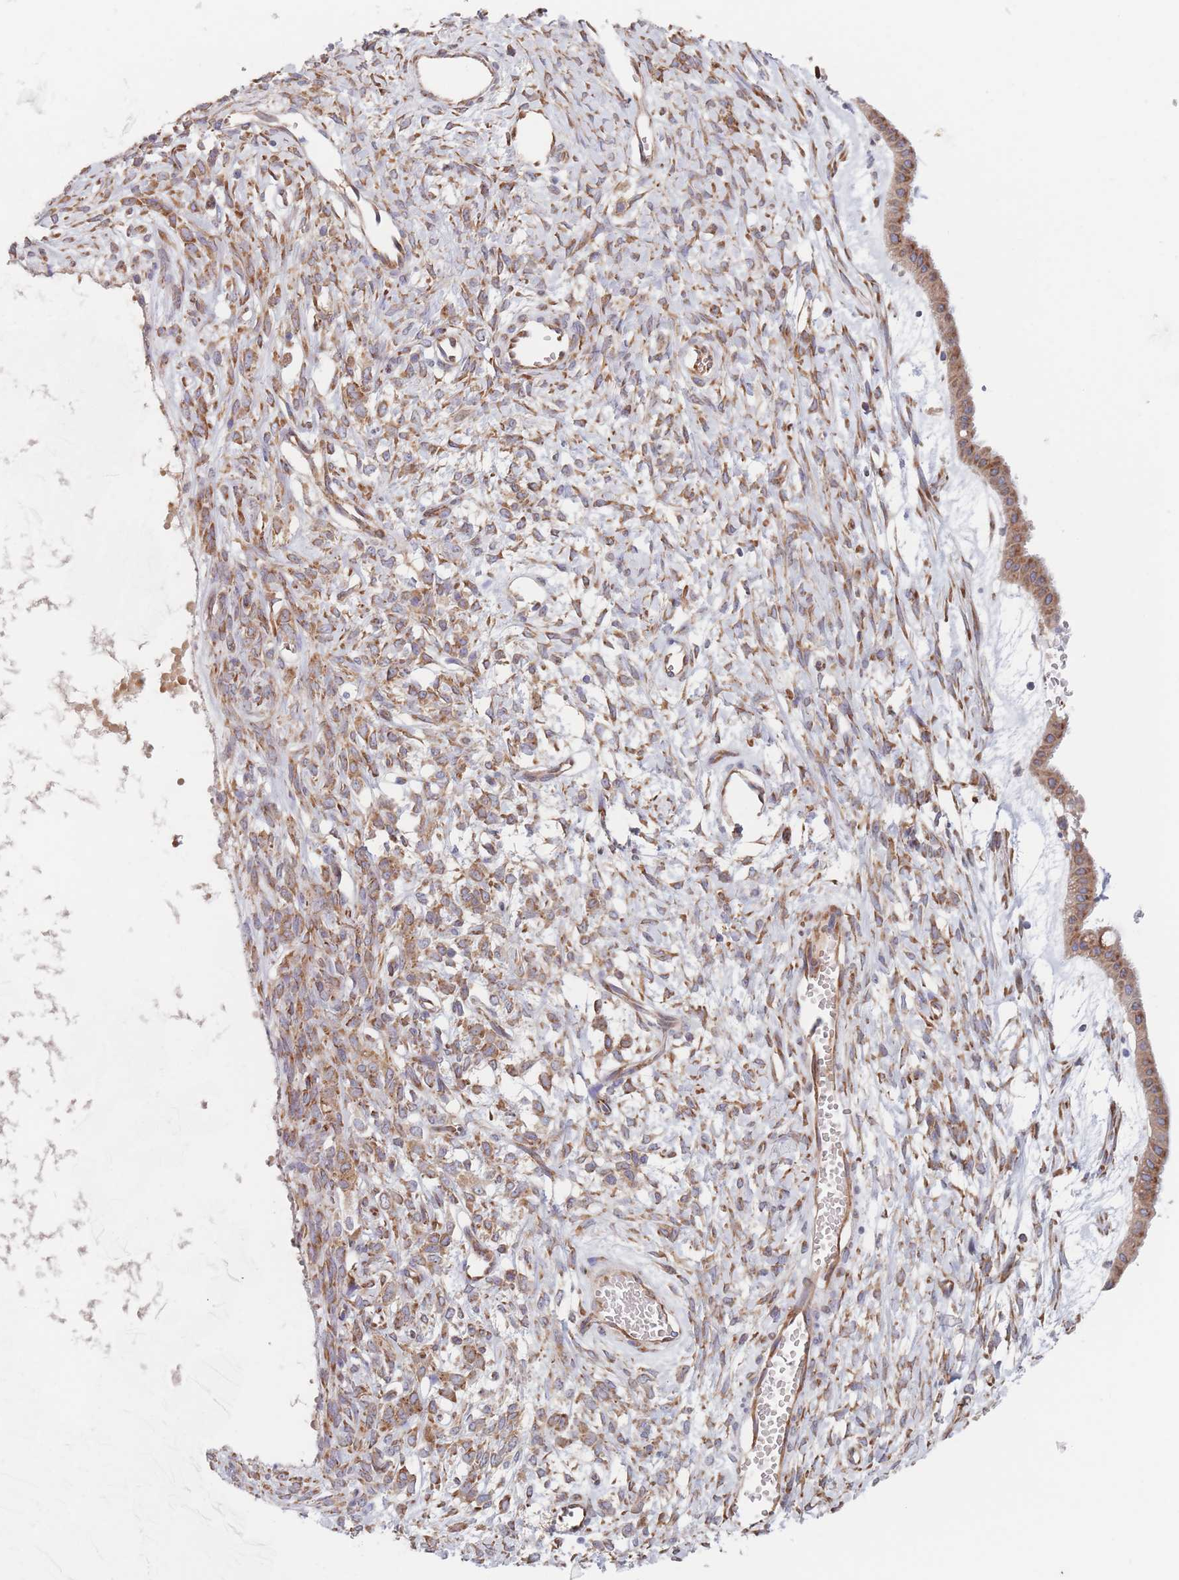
{"staining": {"intensity": "moderate", "quantity": ">75%", "location": "cytoplasmic/membranous"}, "tissue": "ovarian cancer", "cell_type": "Tumor cells", "image_type": "cancer", "snomed": [{"axis": "morphology", "description": "Cystadenocarcinoma, mucinous, NOS"}, {"axis": "topography", "description": "Ovary"}], "caption": "Ovarian mucinous cystadenocarcinoma stained with a brown dye exhibits moderate cytoplasmic/membranous positive staining in about >75% of tumor cells.", "gene": "EEF1B2", "patient": {"sex": "female", "age": 73}}